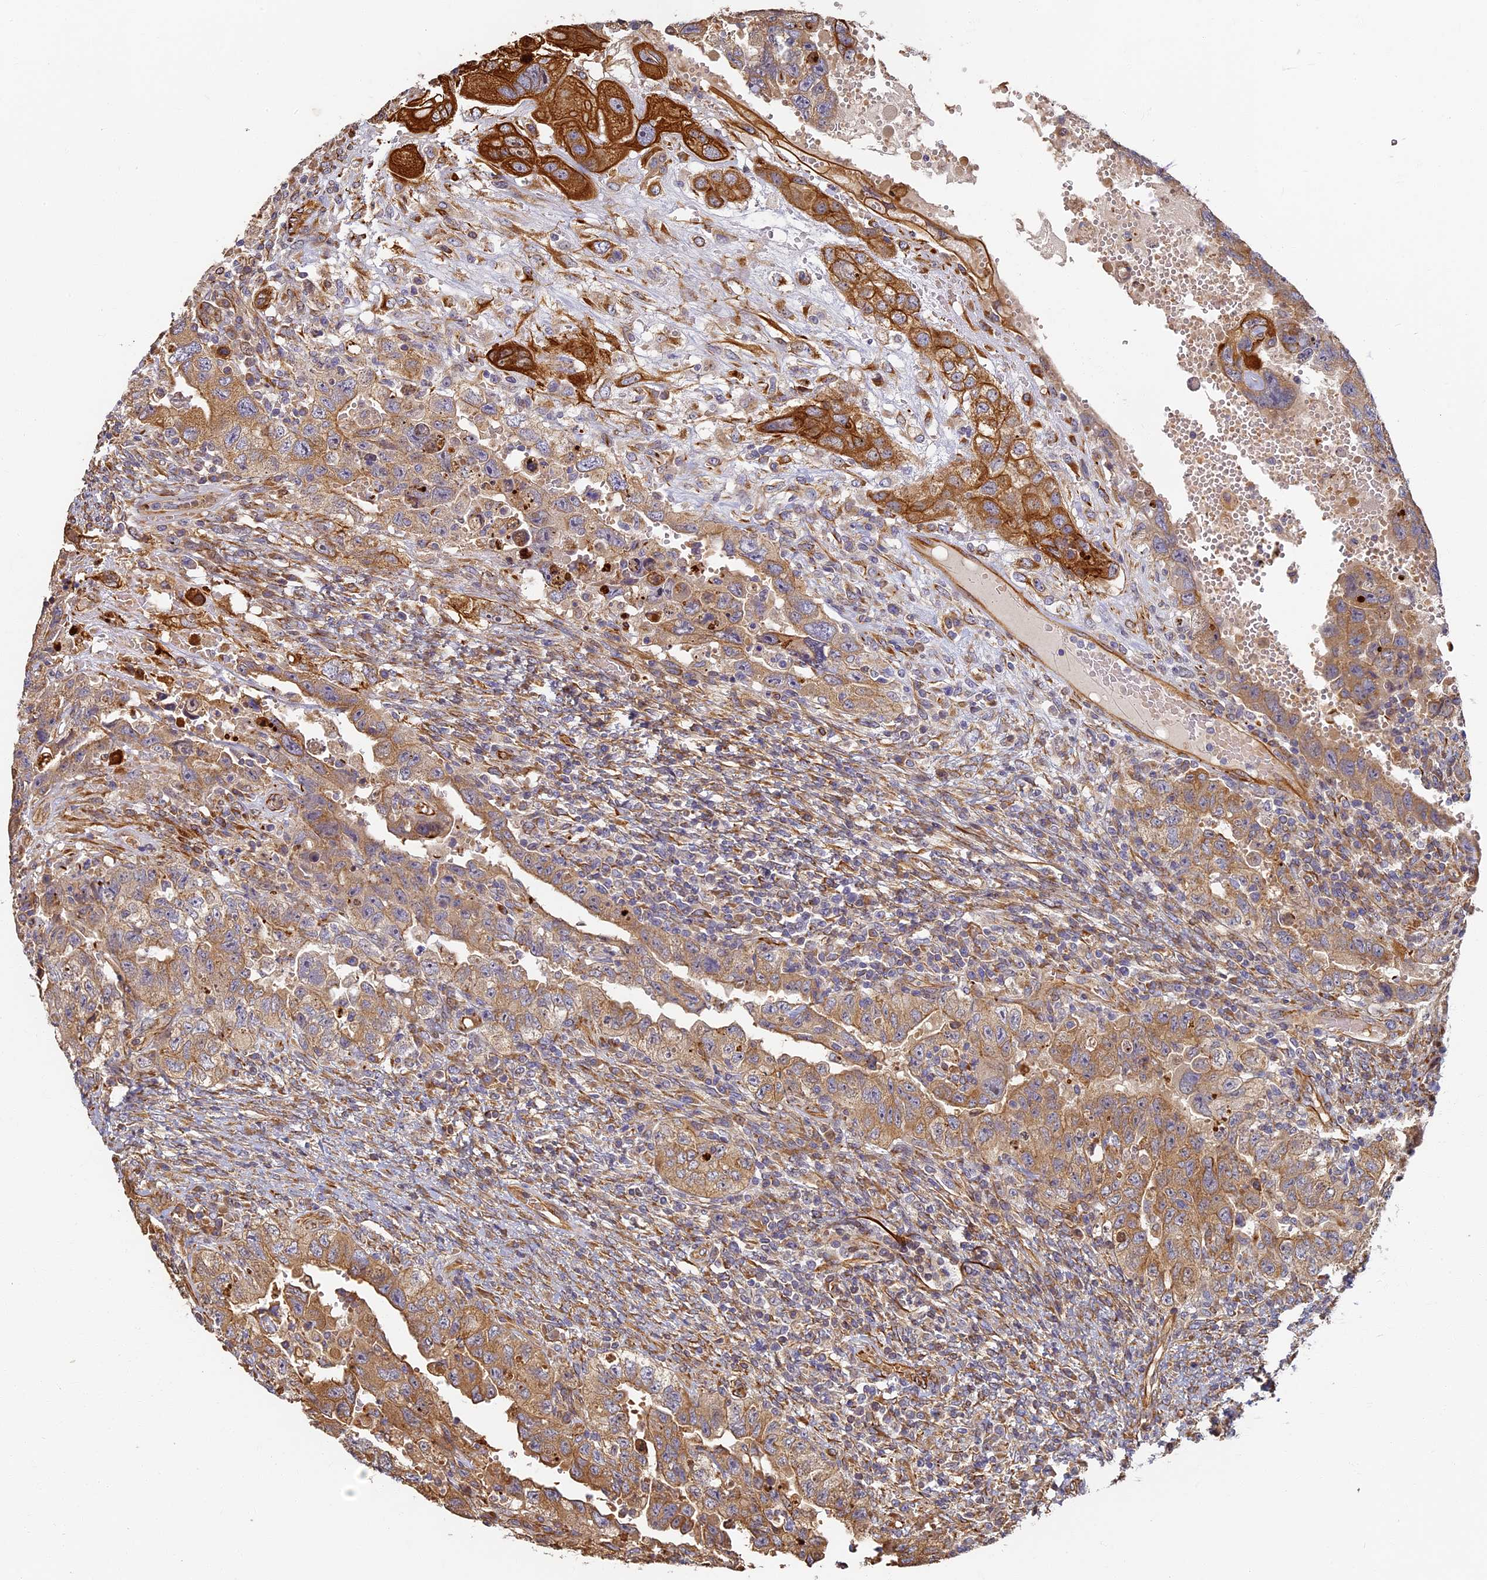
{"staining": {"intensity": "strong", "quantity": ">75%", "location": "cytoplasmic/membranous"}, "tissue": "testis cancer", "cell_type": "Tumor cells", "image_type": "cancer", "snomed": [{"axis": "morphology", "description": "Carcinoma, Embryonal, NOS"}, {"axis": "topography", "description": "Testis"}], "caption": "Testis embryonal carcinoma stained with a protein marker displays strong staining in tumor cells.", "gene": "LRRC57", "patient": {"sex": "male", "age": 26}}